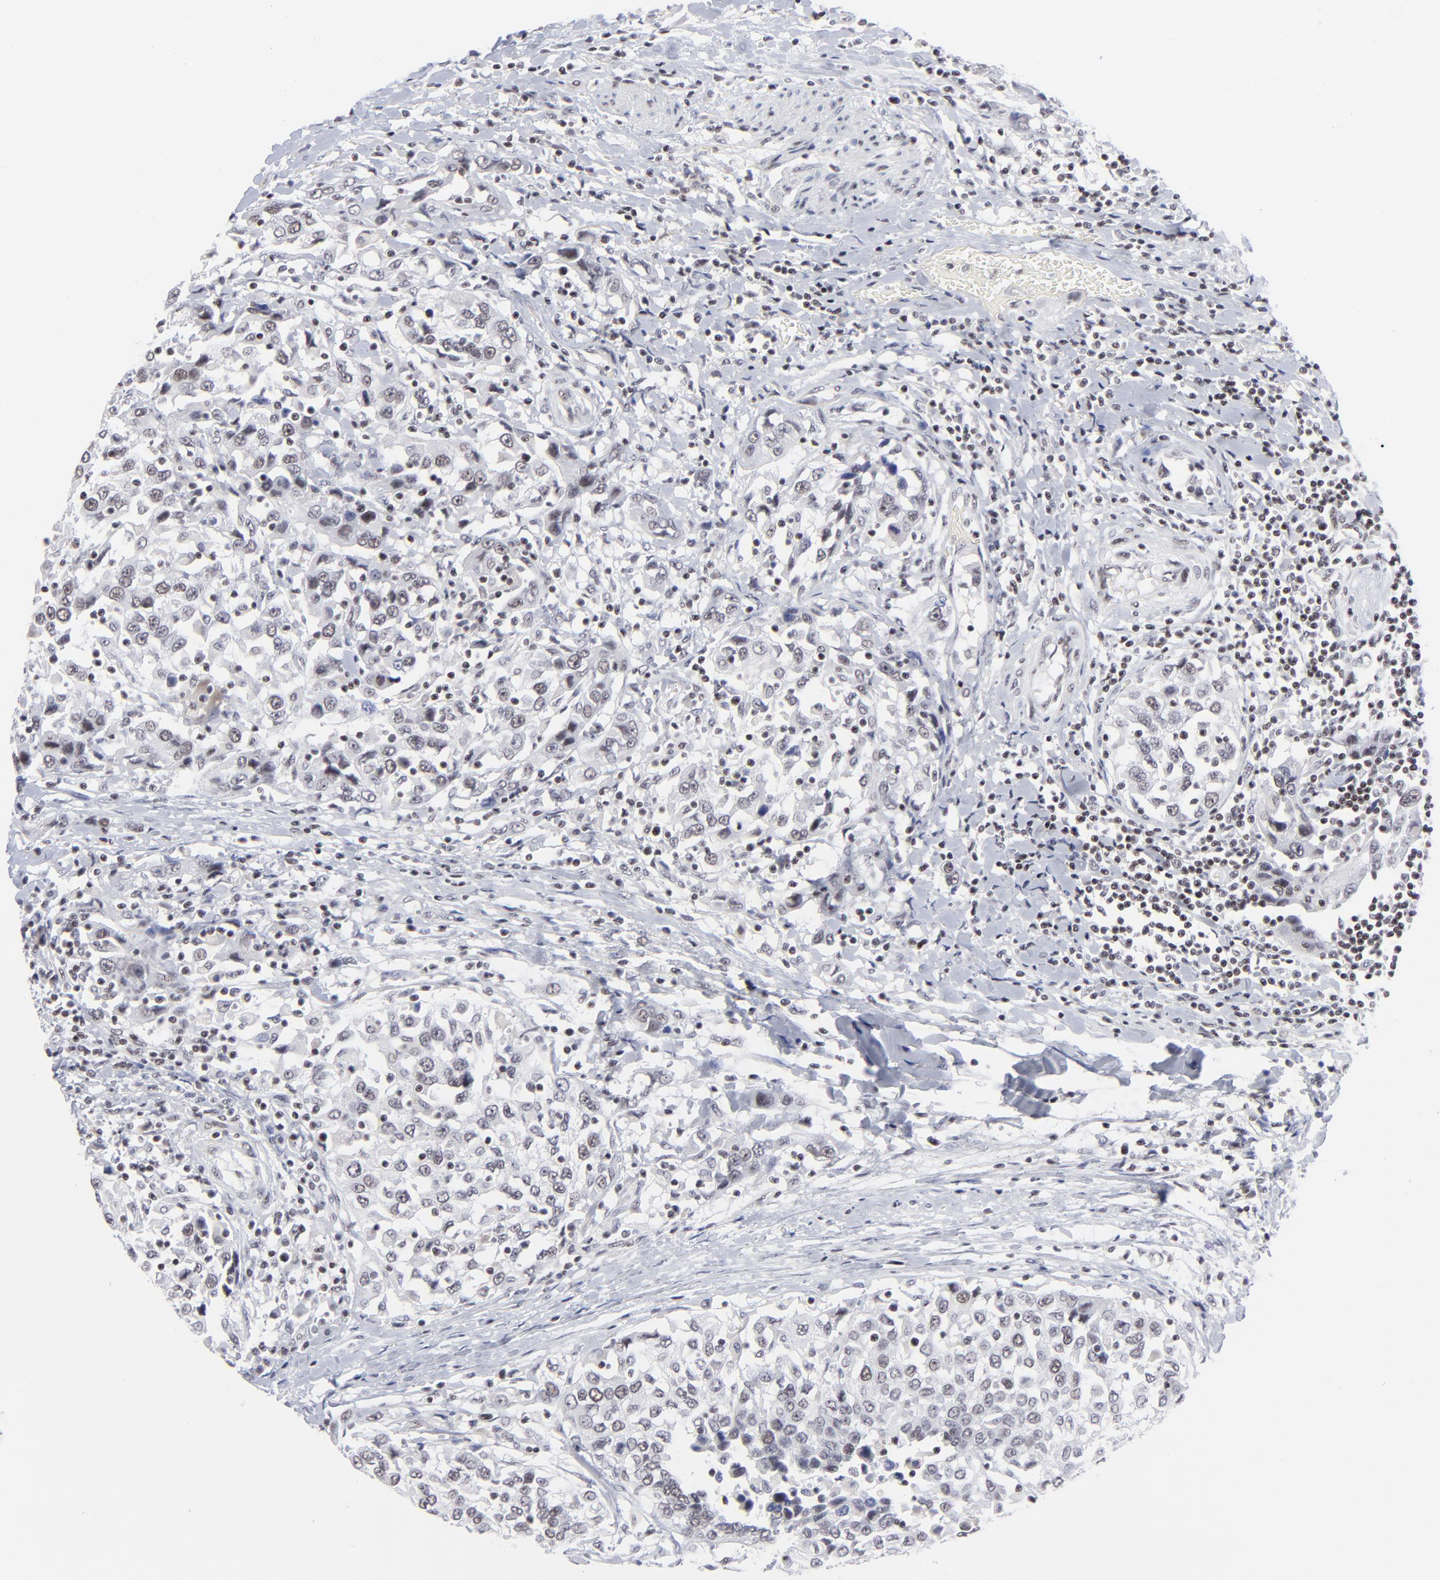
{"staining": {"intensity": "weak", "quantity": "<25%", "location": "nuclear"}, "tissue": "urothelial cancer", "cell_type": "Tumor cells", "image_type": "cancer", "snomed": [{"axis": "morphology", "description": "Urothelial carcinoma, High grade"}, {"axis": "topography", "description": "Urinary bladder"}], "caption": "This is an immunohistochemistry histopathology image of human urothelial cancer. There is no positivity in tumor cells.", "gene": "SP2", "patient": {"sex": "female", "age": 80}}